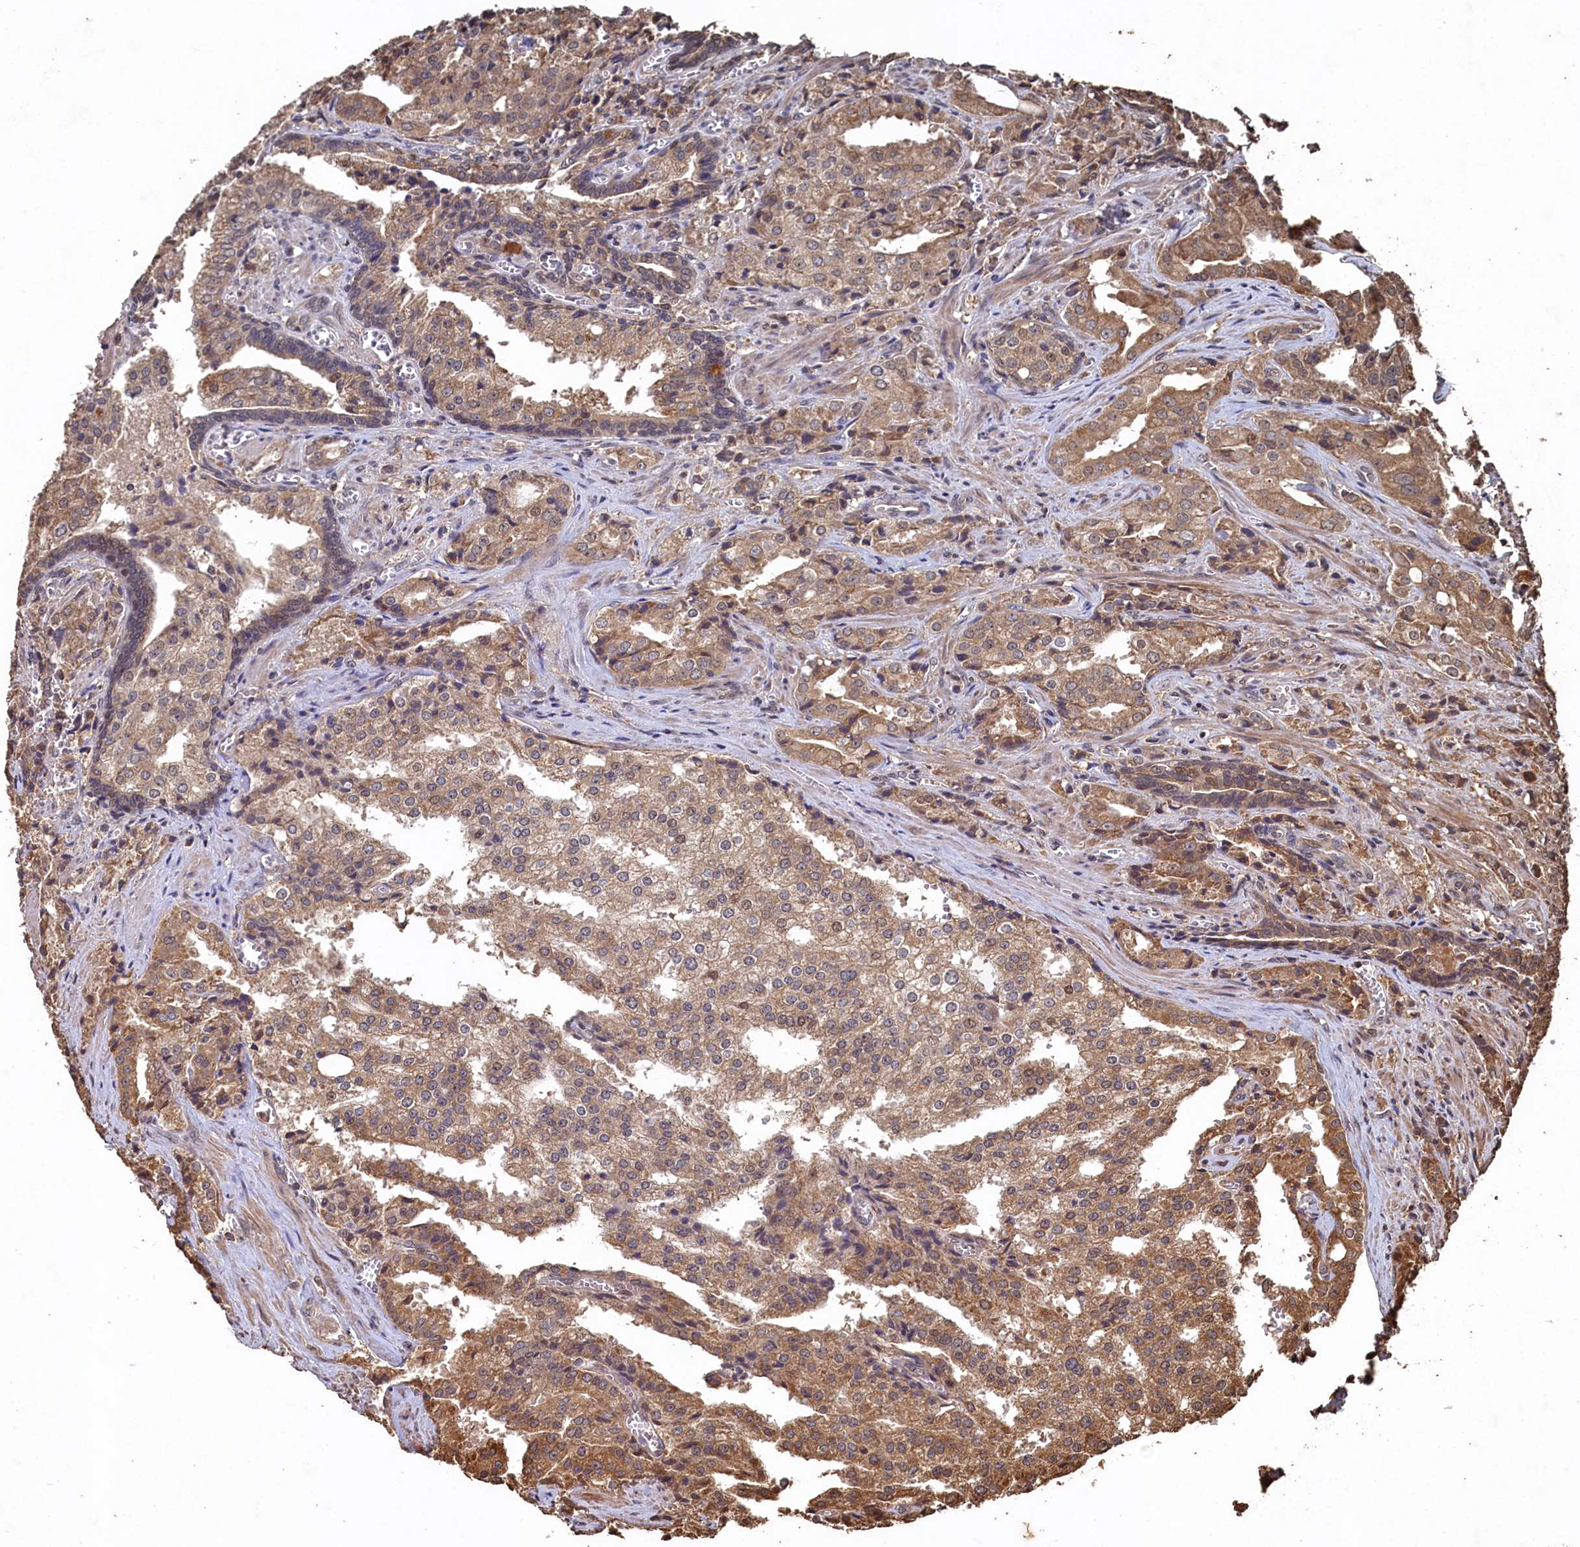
{"staining": {"intensity": "moderate", "quantity": "25%-75%", "location": "cytoplasmic/membranous"}, "tissue": "prostate cancer", "cell_type": "Tumor cells", "image_type": "cancer", "snomed": [{"axis": "morphology", "description": "Adenocarcinoma, High grade"}, {"axis": "topography", "description": "Prostate"}], "caption": "An immunohistochemistry photomicrograph of tumor tissue is shown. Protein staining in brown shows moderate cytoplasmic/membranous positivity in prostate cancer (high-grade adenocarcinoma) within tumor cells. The staining was performed using DAB (3,3'-diaminobenzidine), with brown indicating positive protein expression. Nuclei are stained blue with hematoxylin.", "gene": "PIGN", "patient": {"sex": "male", "age": 68}}